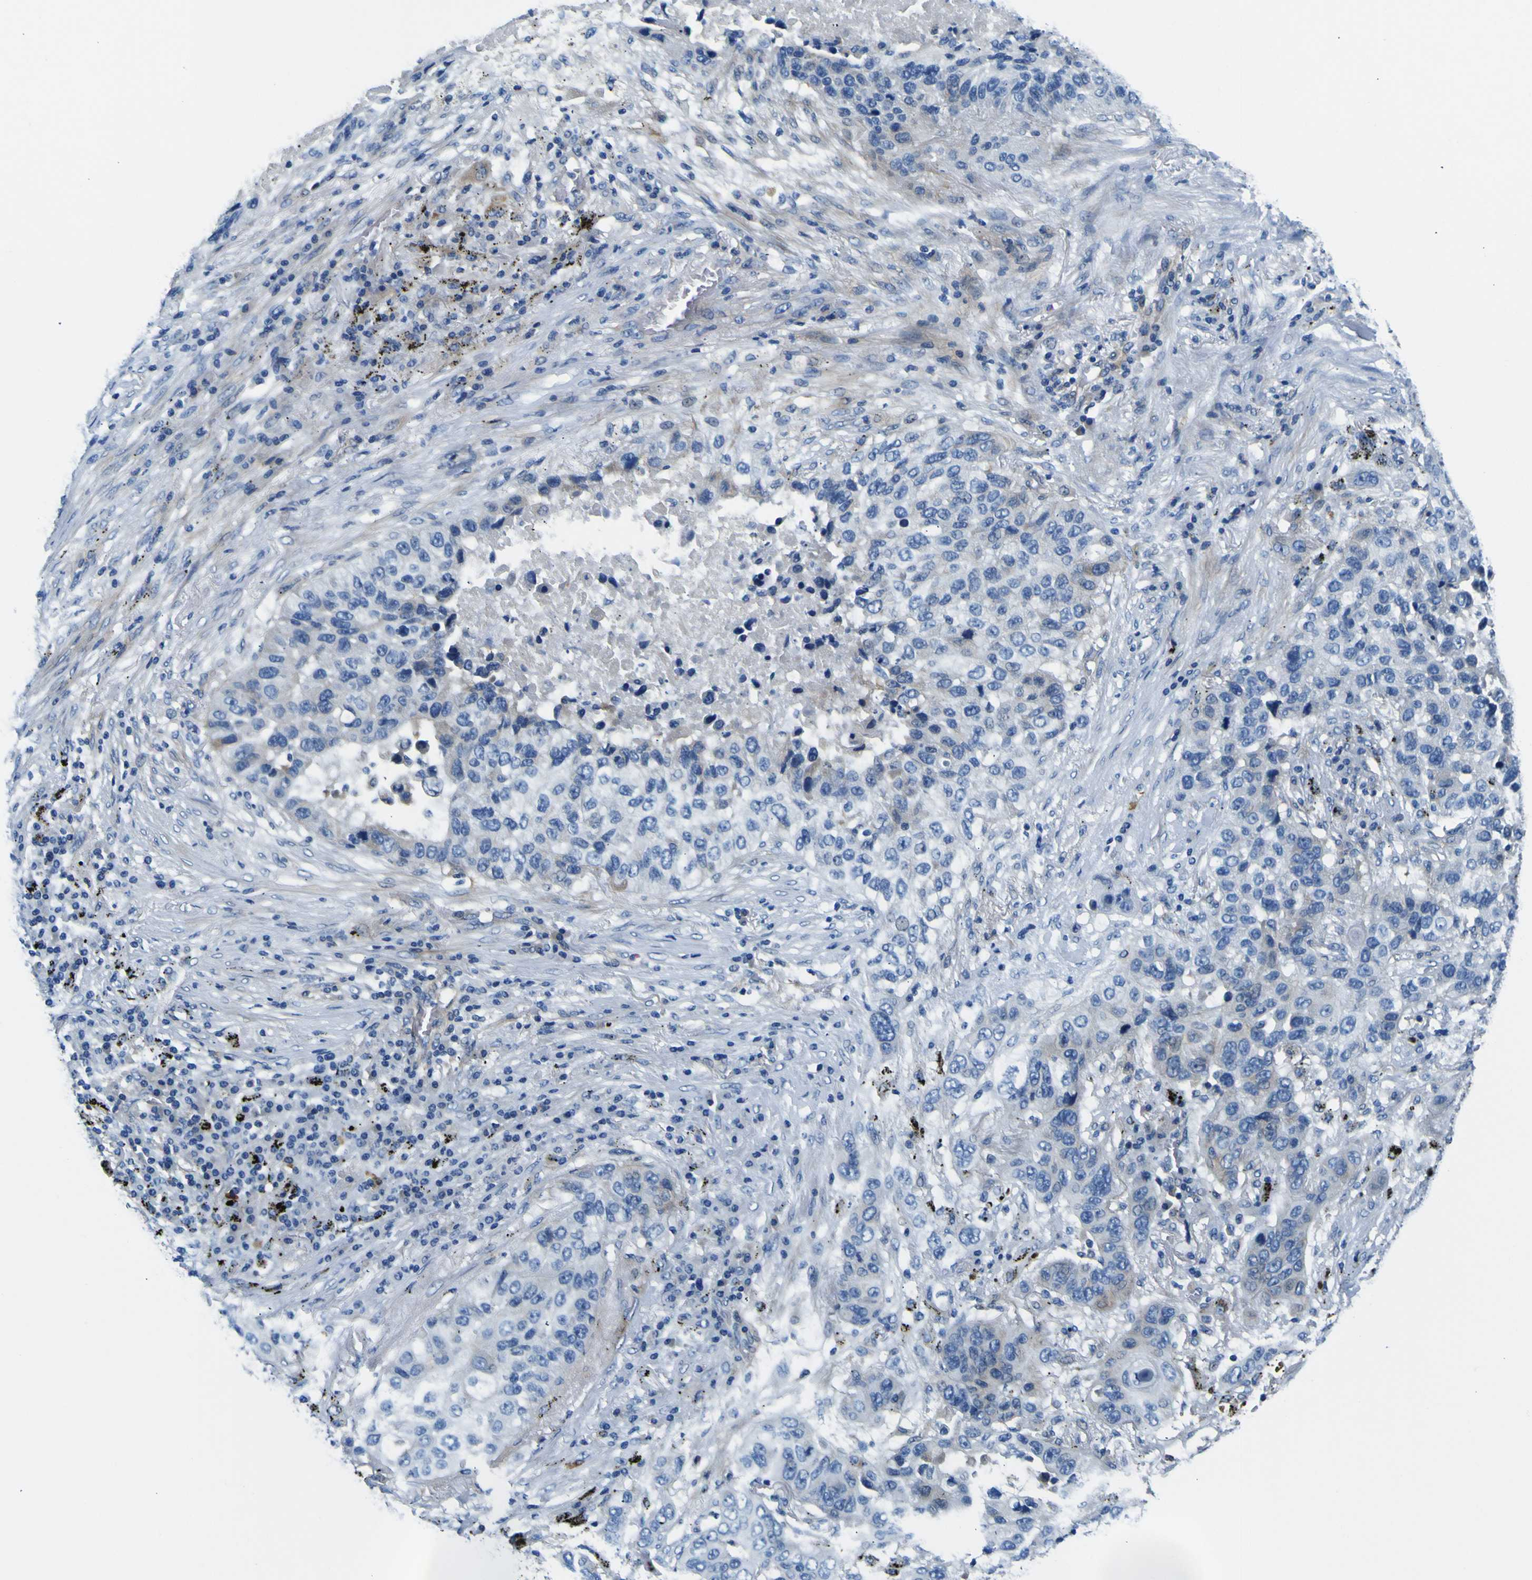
{"staining": {"intensity": "negative", "quantity": "none", "location": "none"}, "tissue": "lung cancer", "cell_type": "Tumor cells", "image_type": "cancer", "snomed": [{"axis": "morphology", "description": "Squamous cell carcinoma, NOS"}, {"axis": "topography", "description": "Lung"}], "caption": "This image is of lung cancer (squamous cell carcinoma) stained with immunohistochemistry to label a protein in brown with the nuclei are counter-stained blue. There is no staining in tumor cells.", "gene": "ADGRA2", "patient": {"sex": "male", "age": 57}}